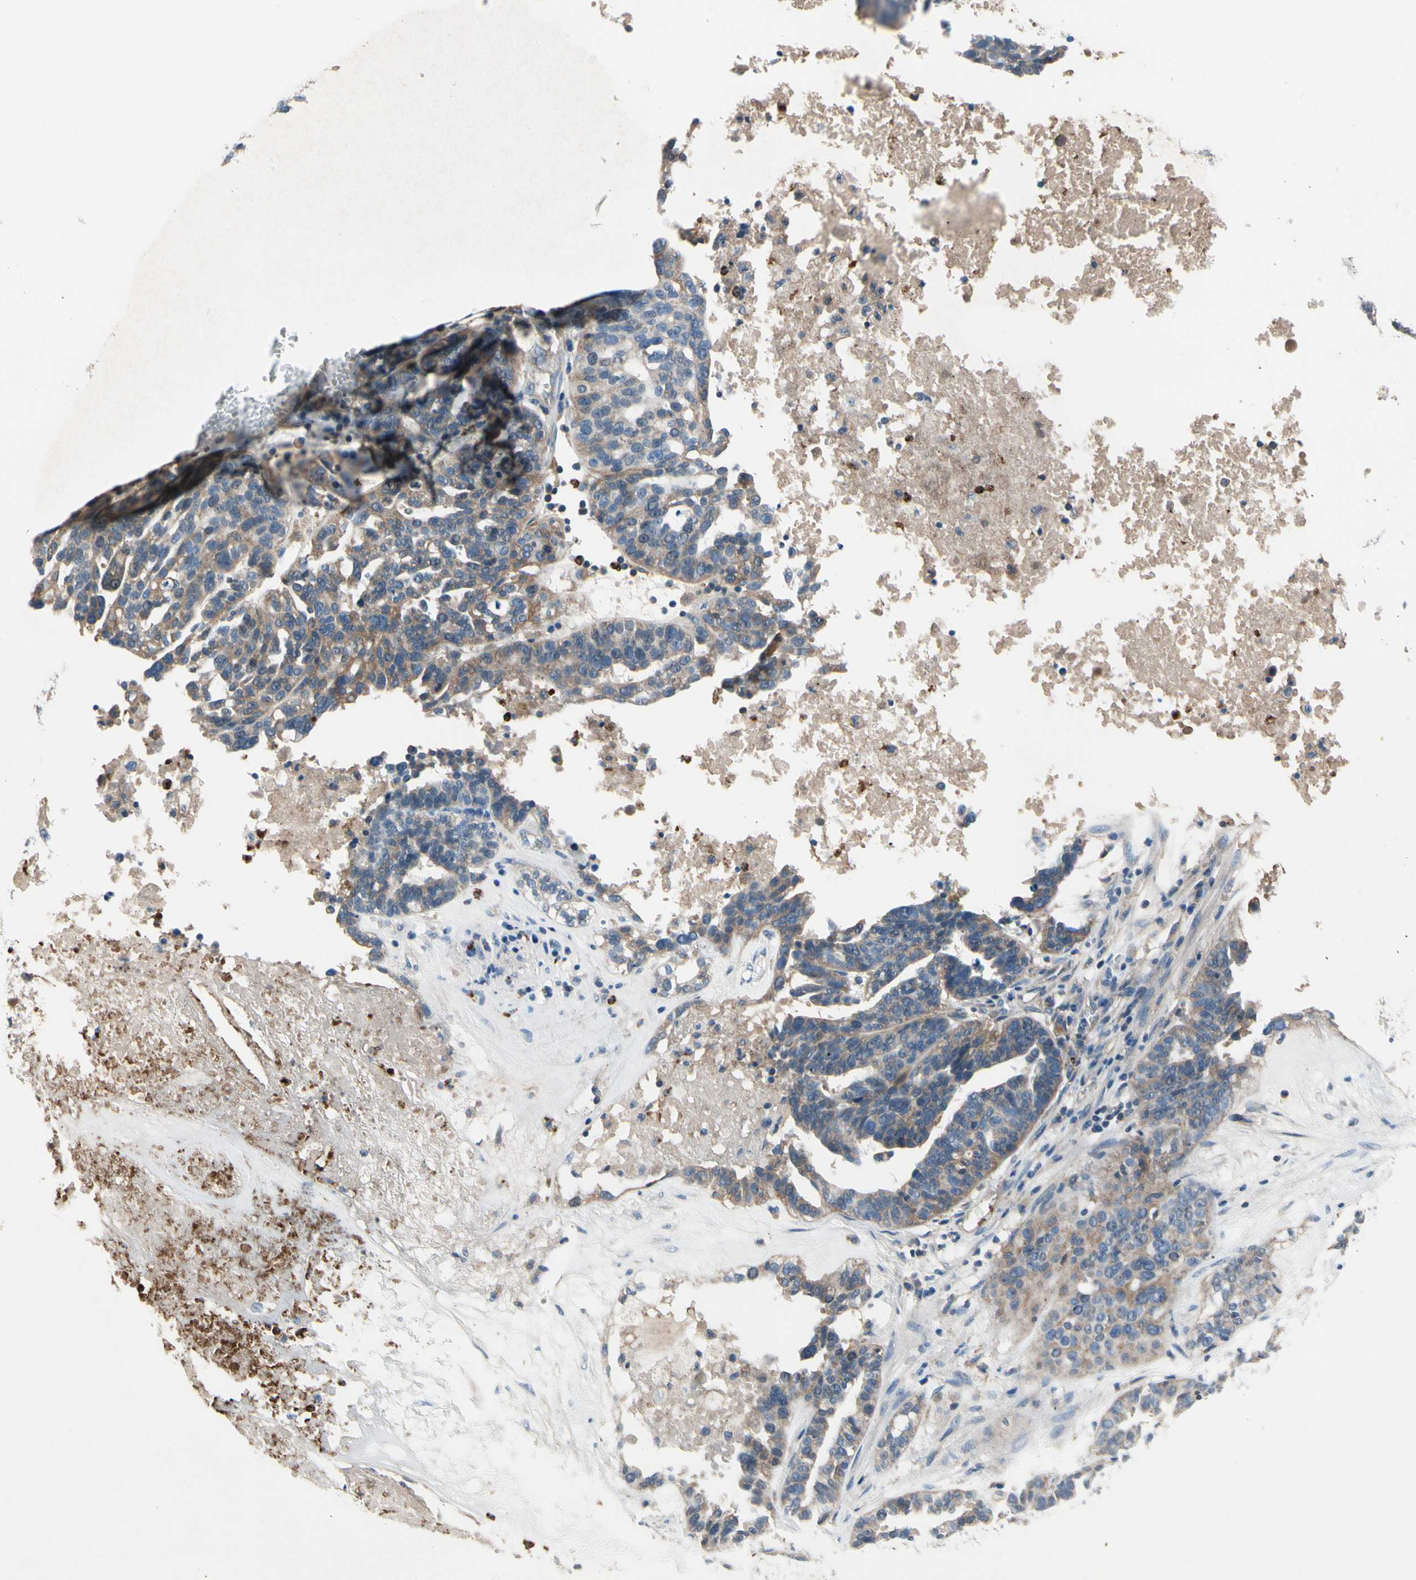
{"staining": {"intensity": "weak", "quantity": ">75%", "location": "cytoplasmic/membranous"}, "tissue": "ovarian cancer", "cell_type": "Tumor cells", "image_type": "cancer", "snomed": [{"axis": "morphology", "description": "Cystadenocarcinoma, serous, NOS"}, {"axis": "topography", "description": "Ovary"}], "caption": "Protein staining reveals weak cytoplasmic/membranous staining in approximately >75% of tumor cells in ovarian cancer.", "gene": "HJURP", "patient": {"sex": "female", "age": 59}}